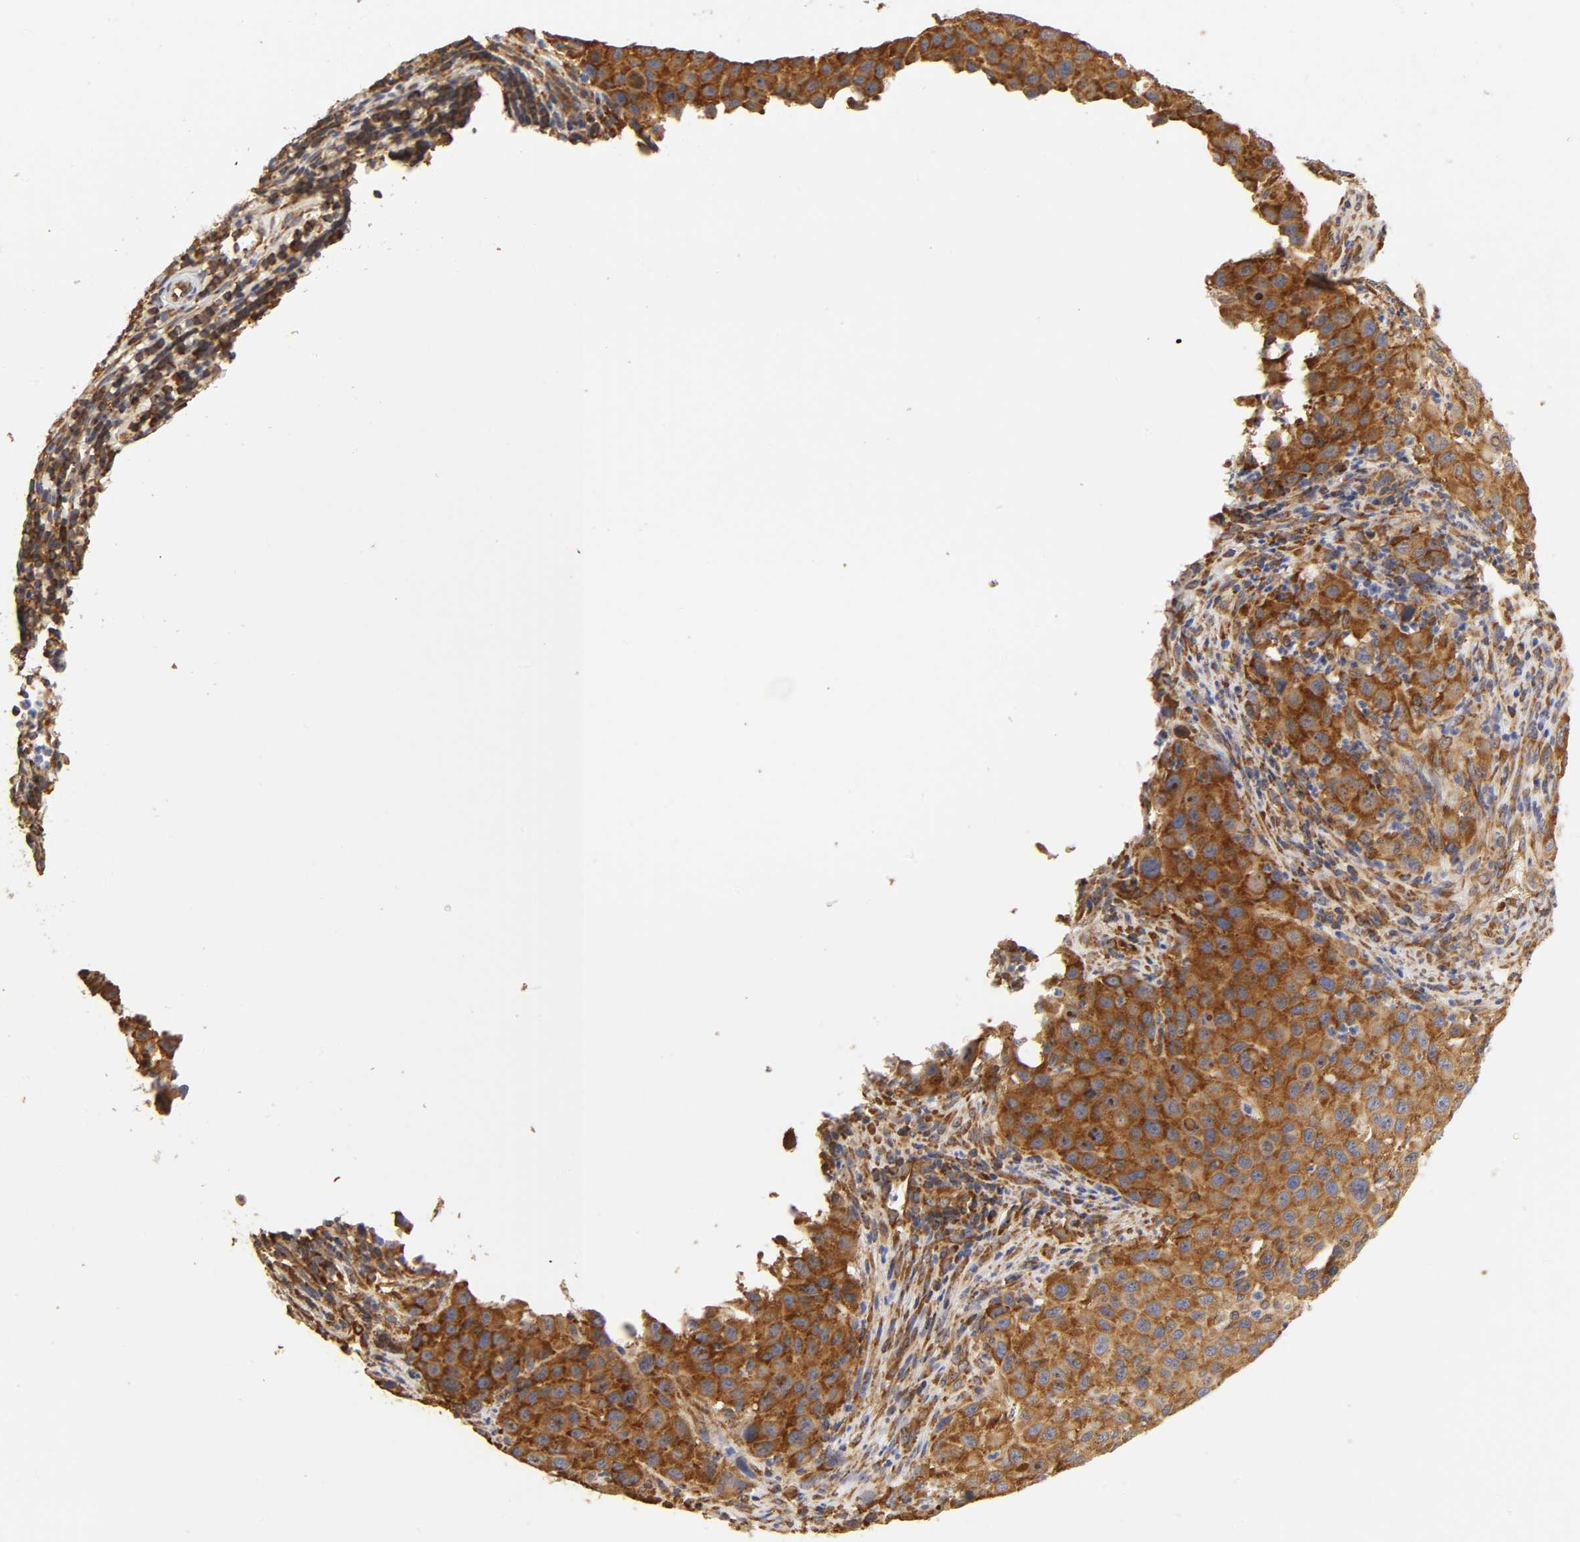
{"staining": {"intensity": "strong", "quantity": ">75%", "location": "cytoplasmic/membranous"}, "tissue": "melanoma", "cell_type": "Tumor cells", "image_type": "cancer", "snomed": [{"axis": "morphology", "description": "Malignant melanoma, Metastatic site"}, {"axis": "topography", "description": "Lymph node"}], "caption": "Tumor cells exhibit high levels of strong cytoplasmic/membranous positivity in approximately >75% of cells in human malignant melanoma (metastatic site). (brown staining indicates protein expression, while blue staining denotes nuclei).", "gene": "RPL14", "patient": {"sex": "male", "age": 61}}